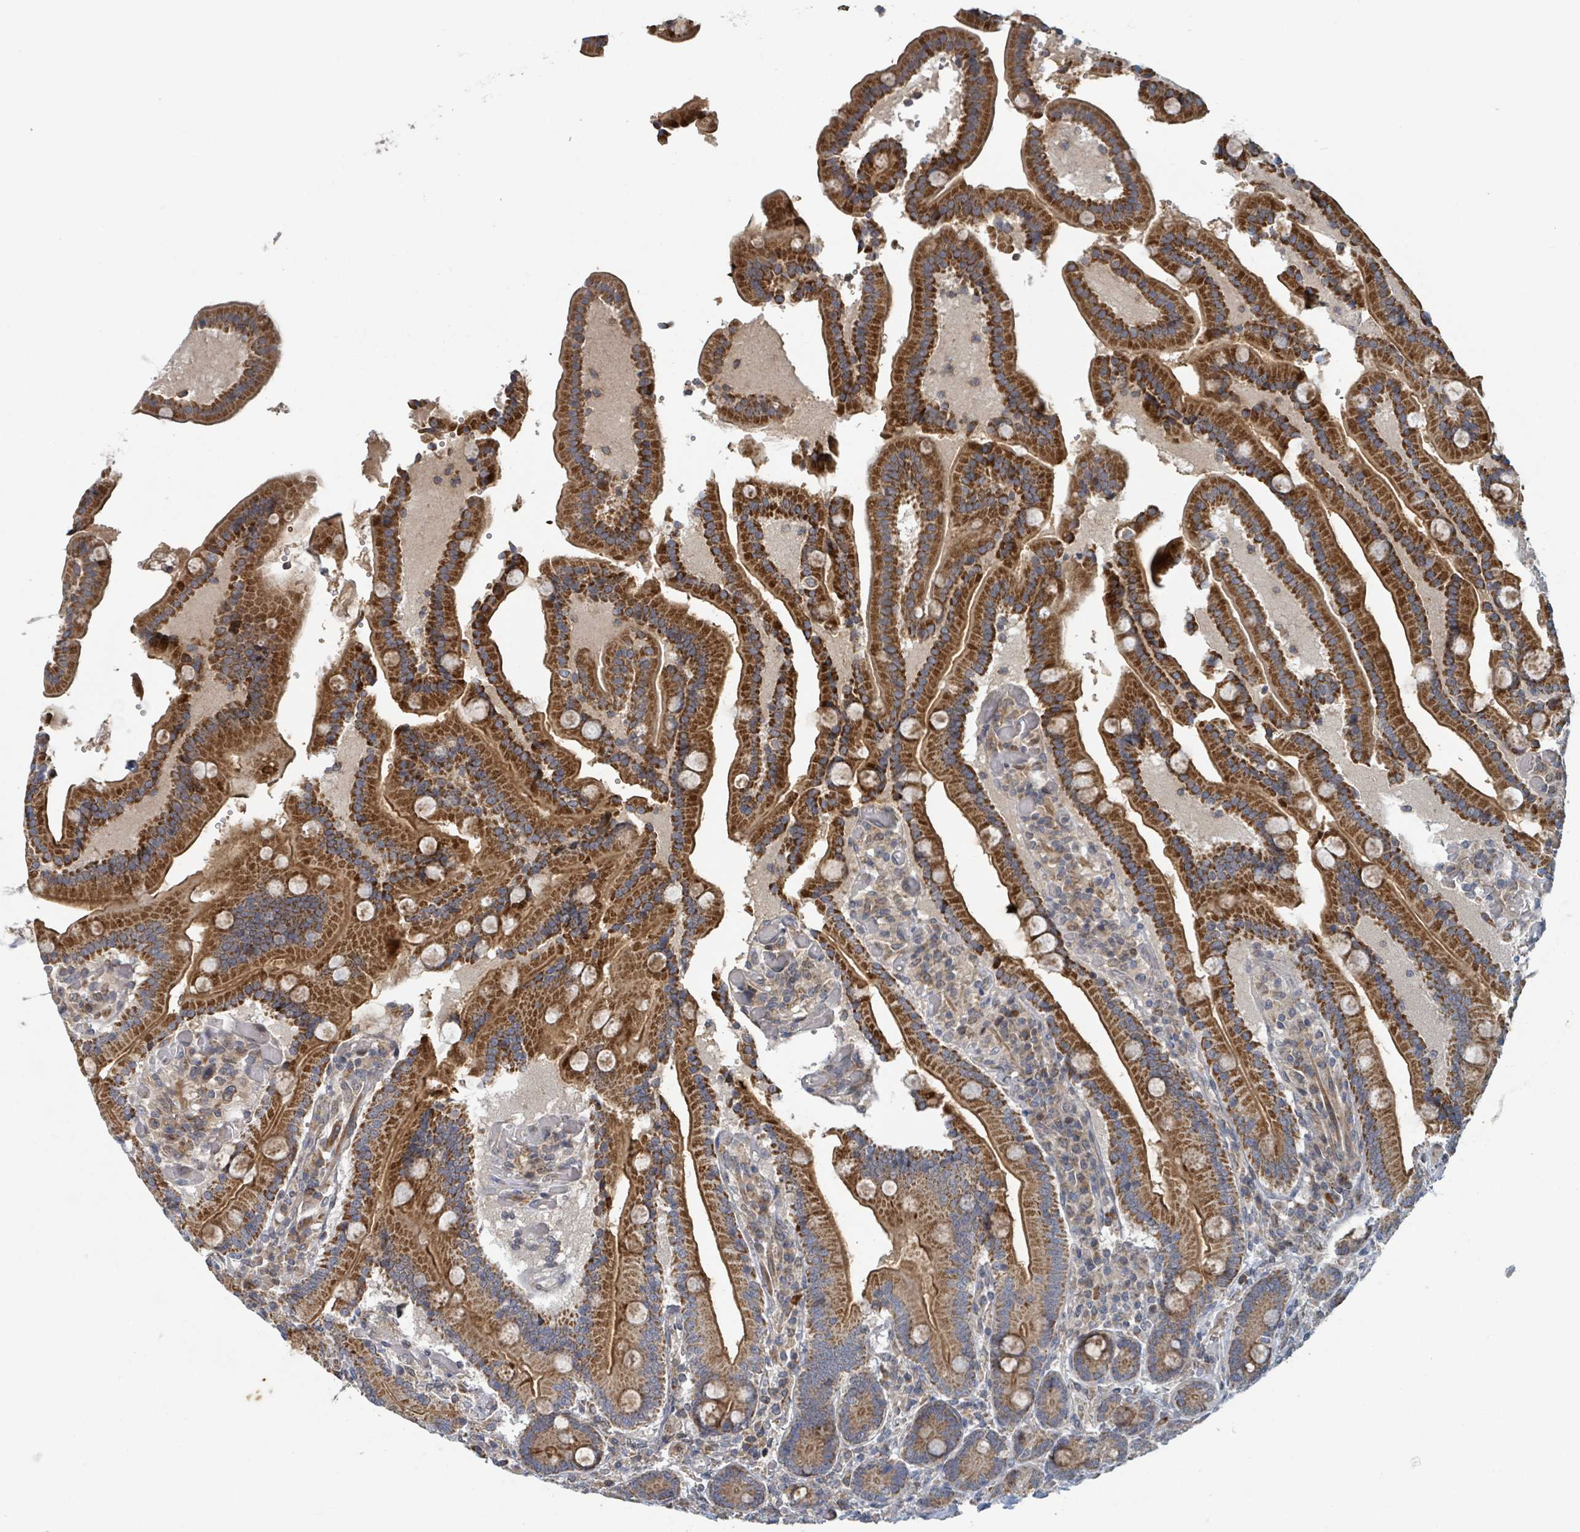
{"staining": {"intensity": "strong", "quantity": ">75%", "location": "cytoplasmic/membranous"}, "tissue": "duodenum", "cell_type": "Glandular cells", "image_type": "normal", "snomed": [{"axis": "morphology", "description": "Normal tissue, NOS"}, {"axis": "topography", "description": "Duodenum"}], "caption": "DAB immunohistochemical staining of normal human duodenum displays strong cytoplasmic/membranous protein expression in approximately >75% of glandular cells.", "gene": "HIVEP1", "patient": {"sex": "female", "age": 62}}